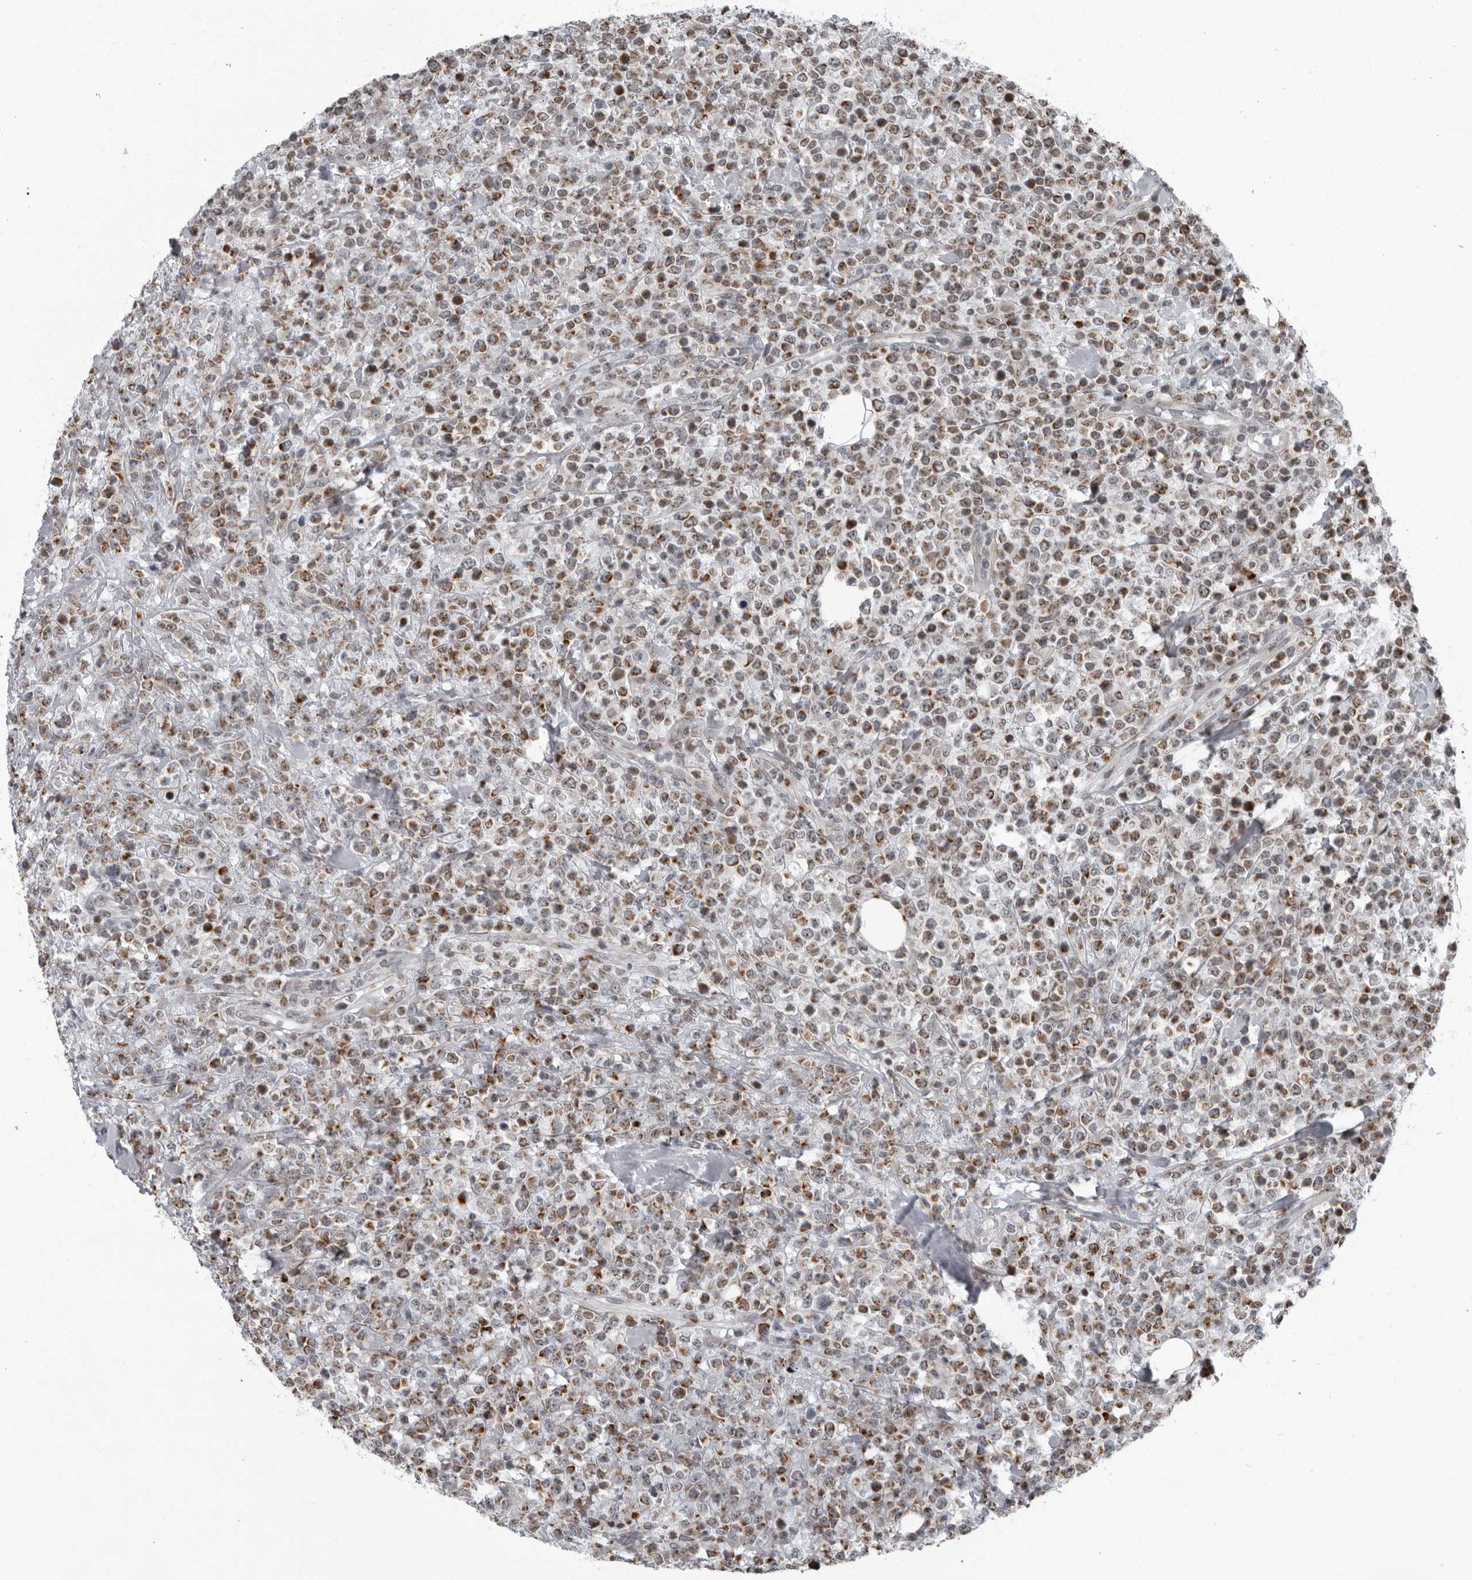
{"staining": {"intensity": "moderate", "quantity": ">75%", "location": "cytoplasmic/membranous"}, "tissue": "lymphoma", "cell_type": "Tumor cells", "image_type": "cancer", "snomed": [{"axis": "morphology", "description": "Malignant lymphoma, non-Hodgkin's type, High grade"}, {"axis": "topography", "description": "Colon"}], "caption": "IHC histopathology image of high-grade malignant lymphoma, non-Hodgkin's type stained for a protein (brown), which reveals medium levels of moderate cytoplasmic/membranous expression in about >75% of tumor cells.", "gene": "RTCA", "patient": {"sex": "female", "age": 53}}